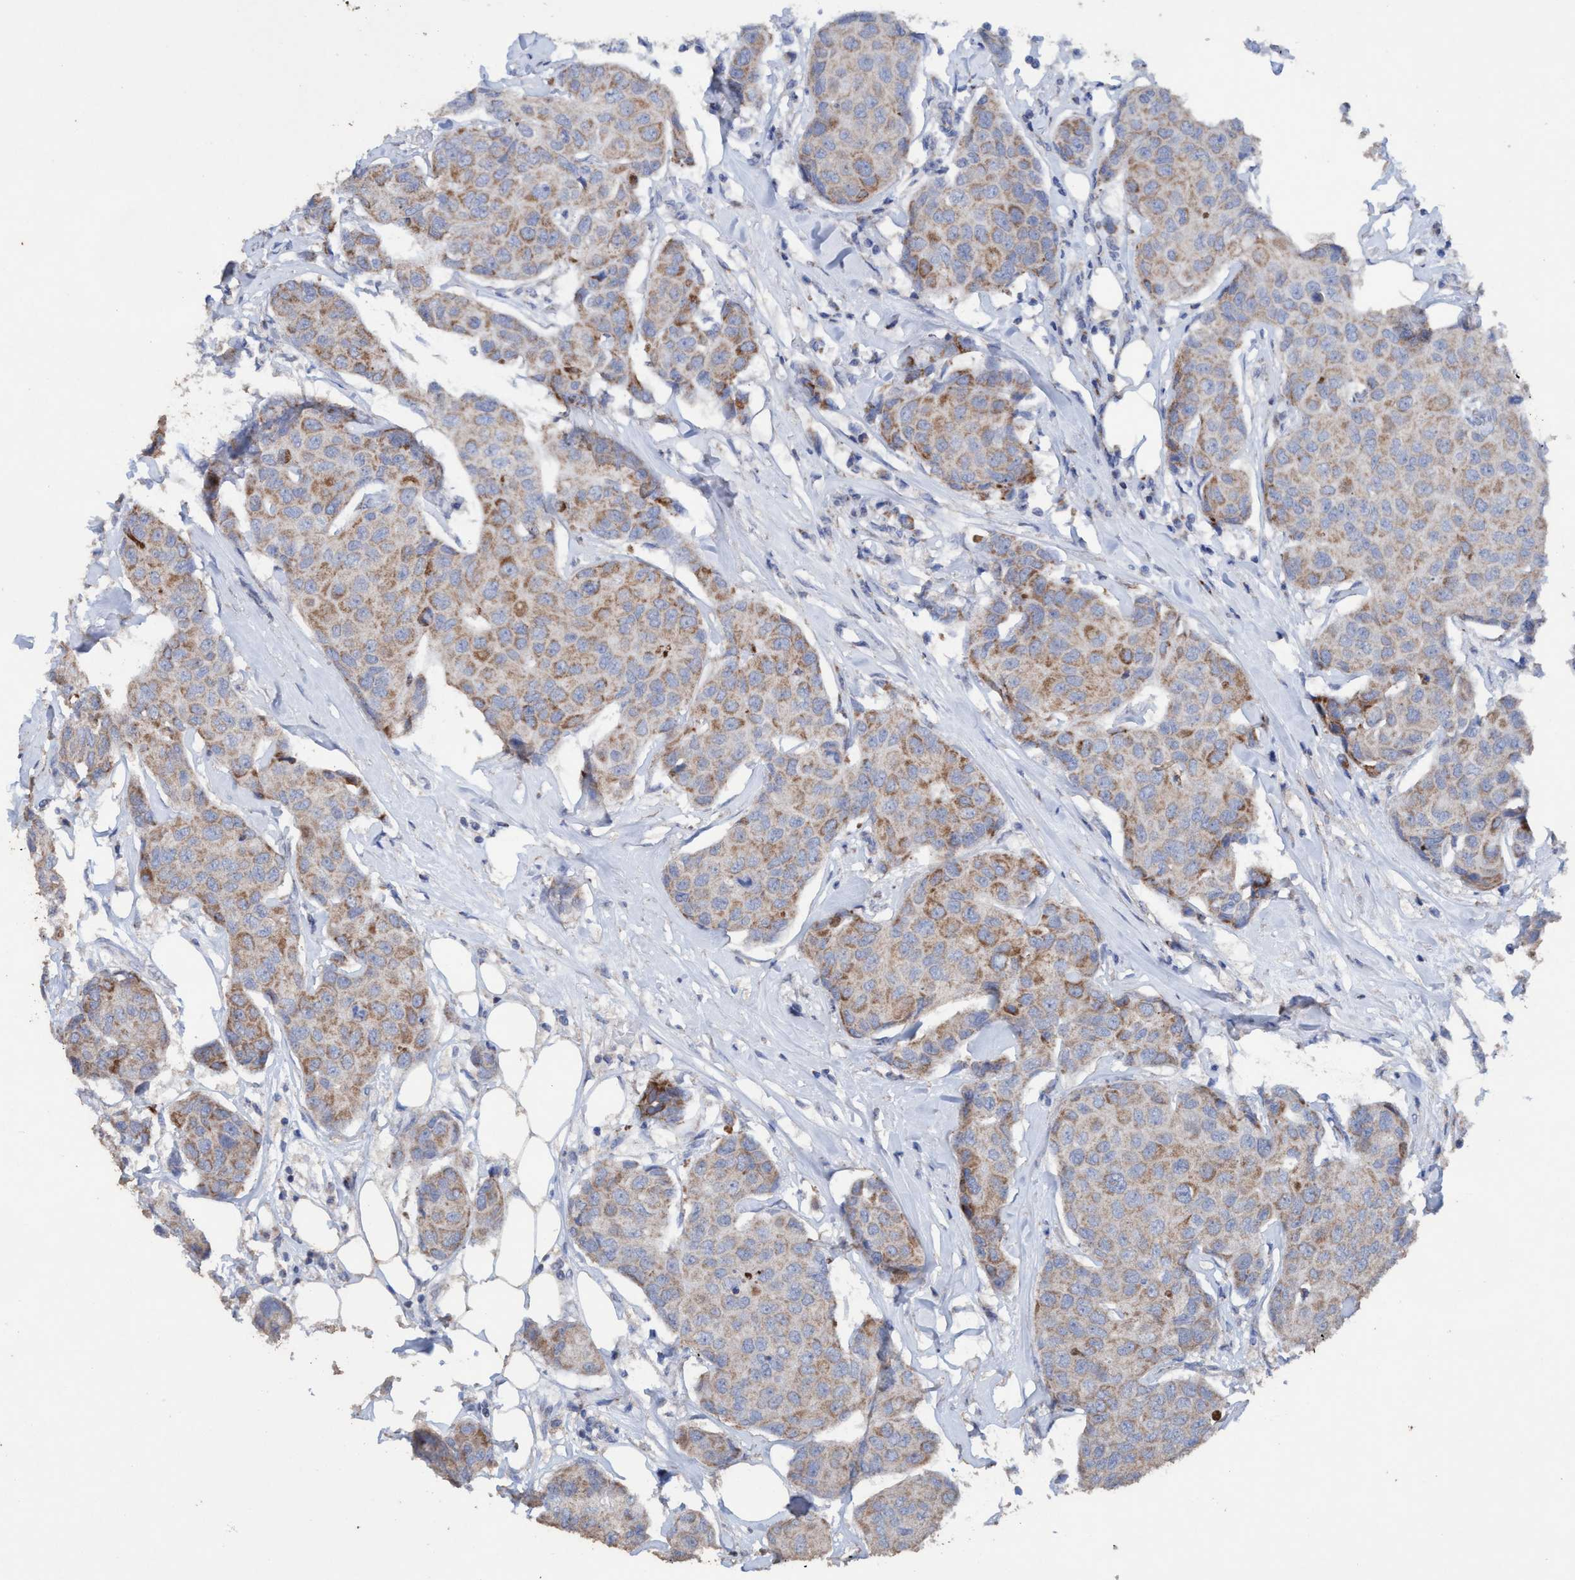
{"staining": {"intensity": "weak", "quantity": "25%-75%", "location": "cytoplasmic/membranous"}, "tissue": "breast cancer", "cell_type": "Tumor cells", "image_type": "cancer", "snomed": [{"axis": "morphology", "description": "Duct carcinoma"}, {"axis": "topography", "description": "Breast"}], "caption": "Immunohistochemistry image of breast invasive ductal carcinoma stained for a protein (brown), which shows low levels of weak cytoplasmic/membranous staining in about 25%-75% of tumor cells.", "gene": "RSAD1", "patient": {"sex": "female", "age": 80}}